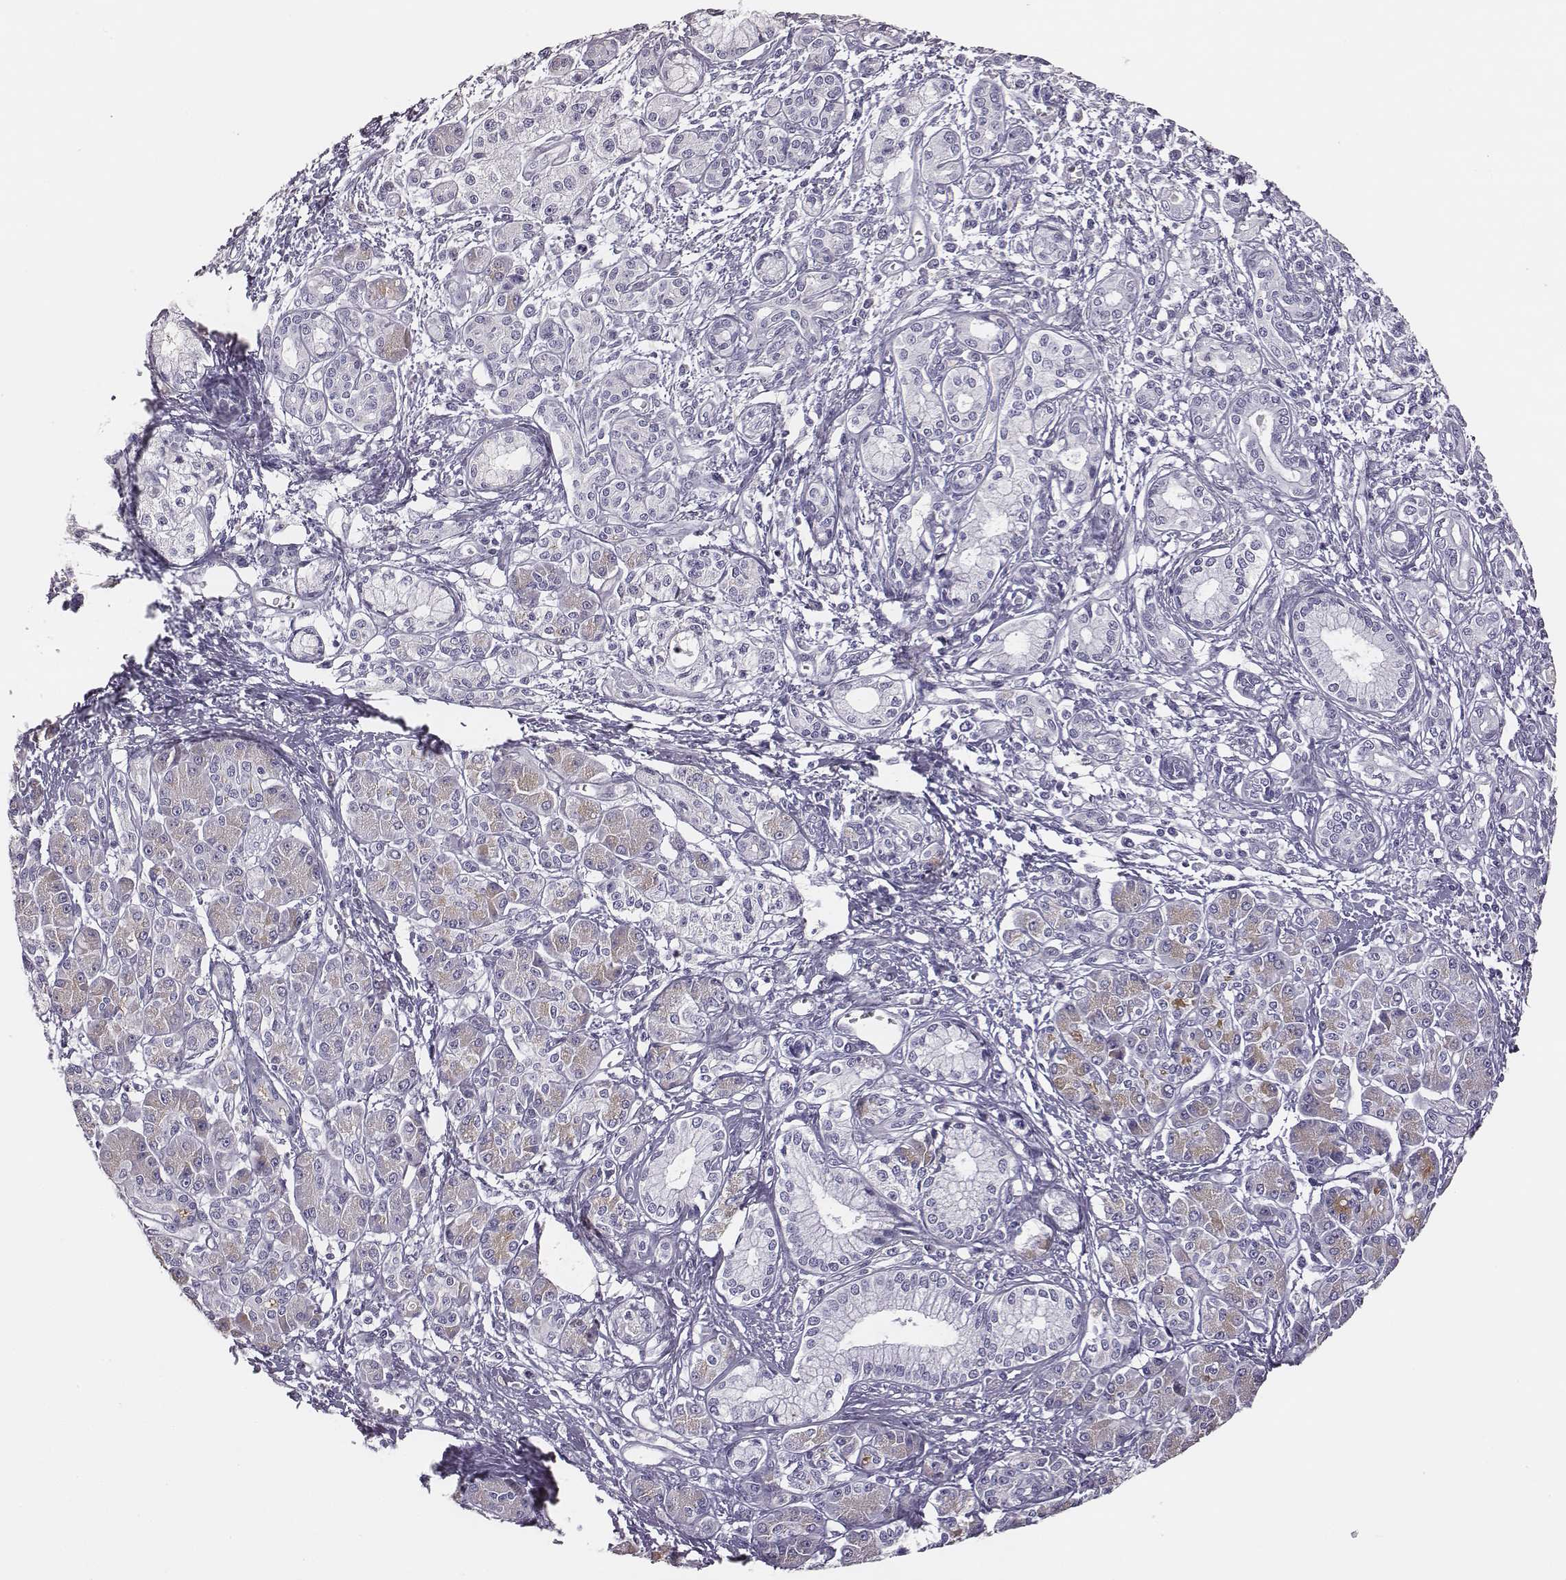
{"staining": {"intensity": "negative", "quantity": "none", "location": "none"}, "tissue": "pancreatic cancer", "cell_type": "Tumor cells", "image_type": "cancer", "snomed": [{"axis": "morphology", "description": "Adenocarcinoma, NOS"}, {"axis": "topography", "description": "Pancreas"}], "caption": "This is an IHC image of pancreatic cancer. There is no expression in tumor cells.", "gene": "GUCA1A", "patient": {"sex": "male", "age": 70}}